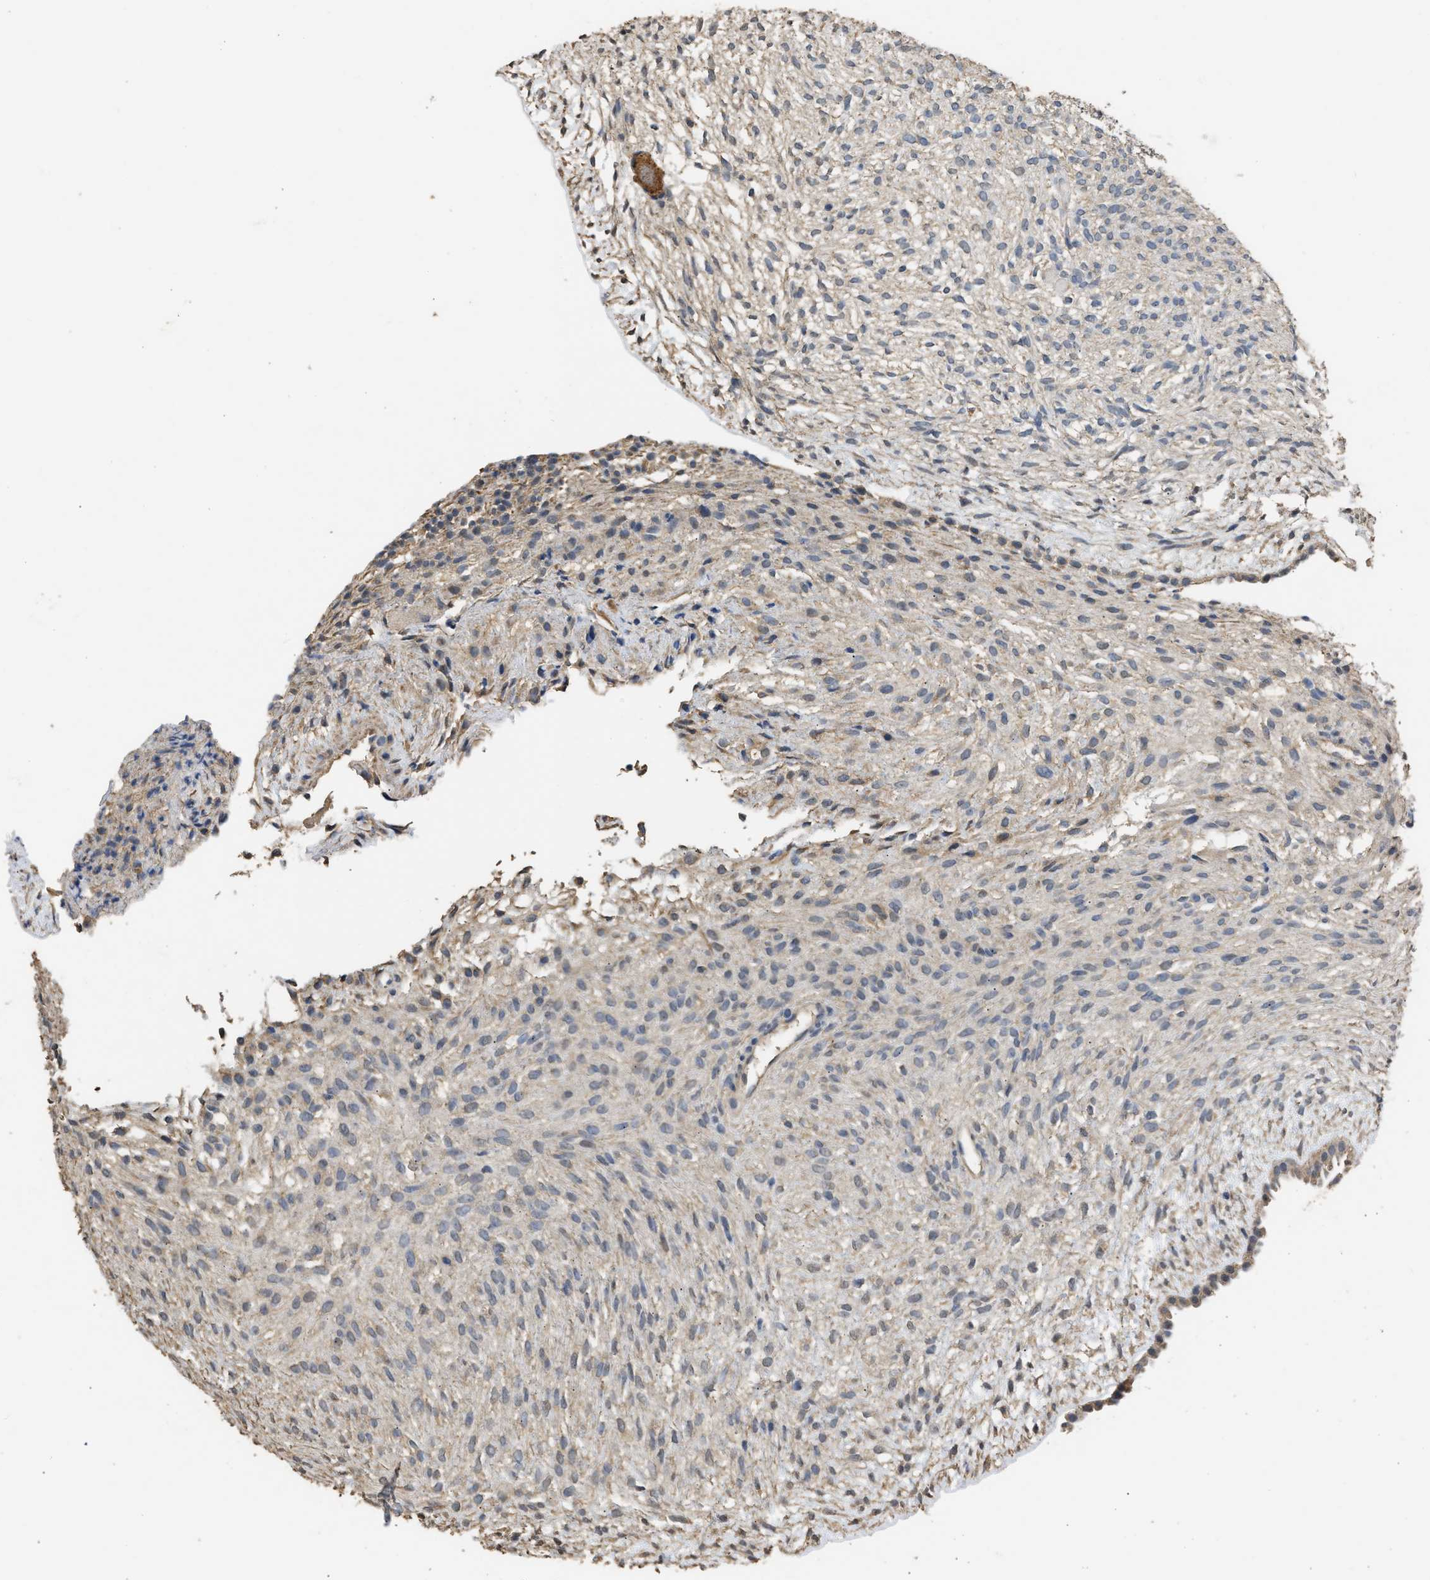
{"staining": {"intensity": "weak", "quantity": "<25%", "location": "cytoplasmic/membranous"}, "tissue": "ovary", "cell_type": "Ovarian stroma cells", "image_type": "normal", "snomed": [{"axis": "morphology", "description": "Normal tissue, NOS"}, {"axis": "morphology", "description": "Cyst, NOS"}, {"axis": "topography", "description": "Ovary"}], "caption": "A high-resolution image shows immunohistochemistry (IHC) staining of normal ovary, which demonstrates no significant staining in ovarian stroma cells.", "gene": "SPINT2", "patient": {"sex": "female", "age": 18}}